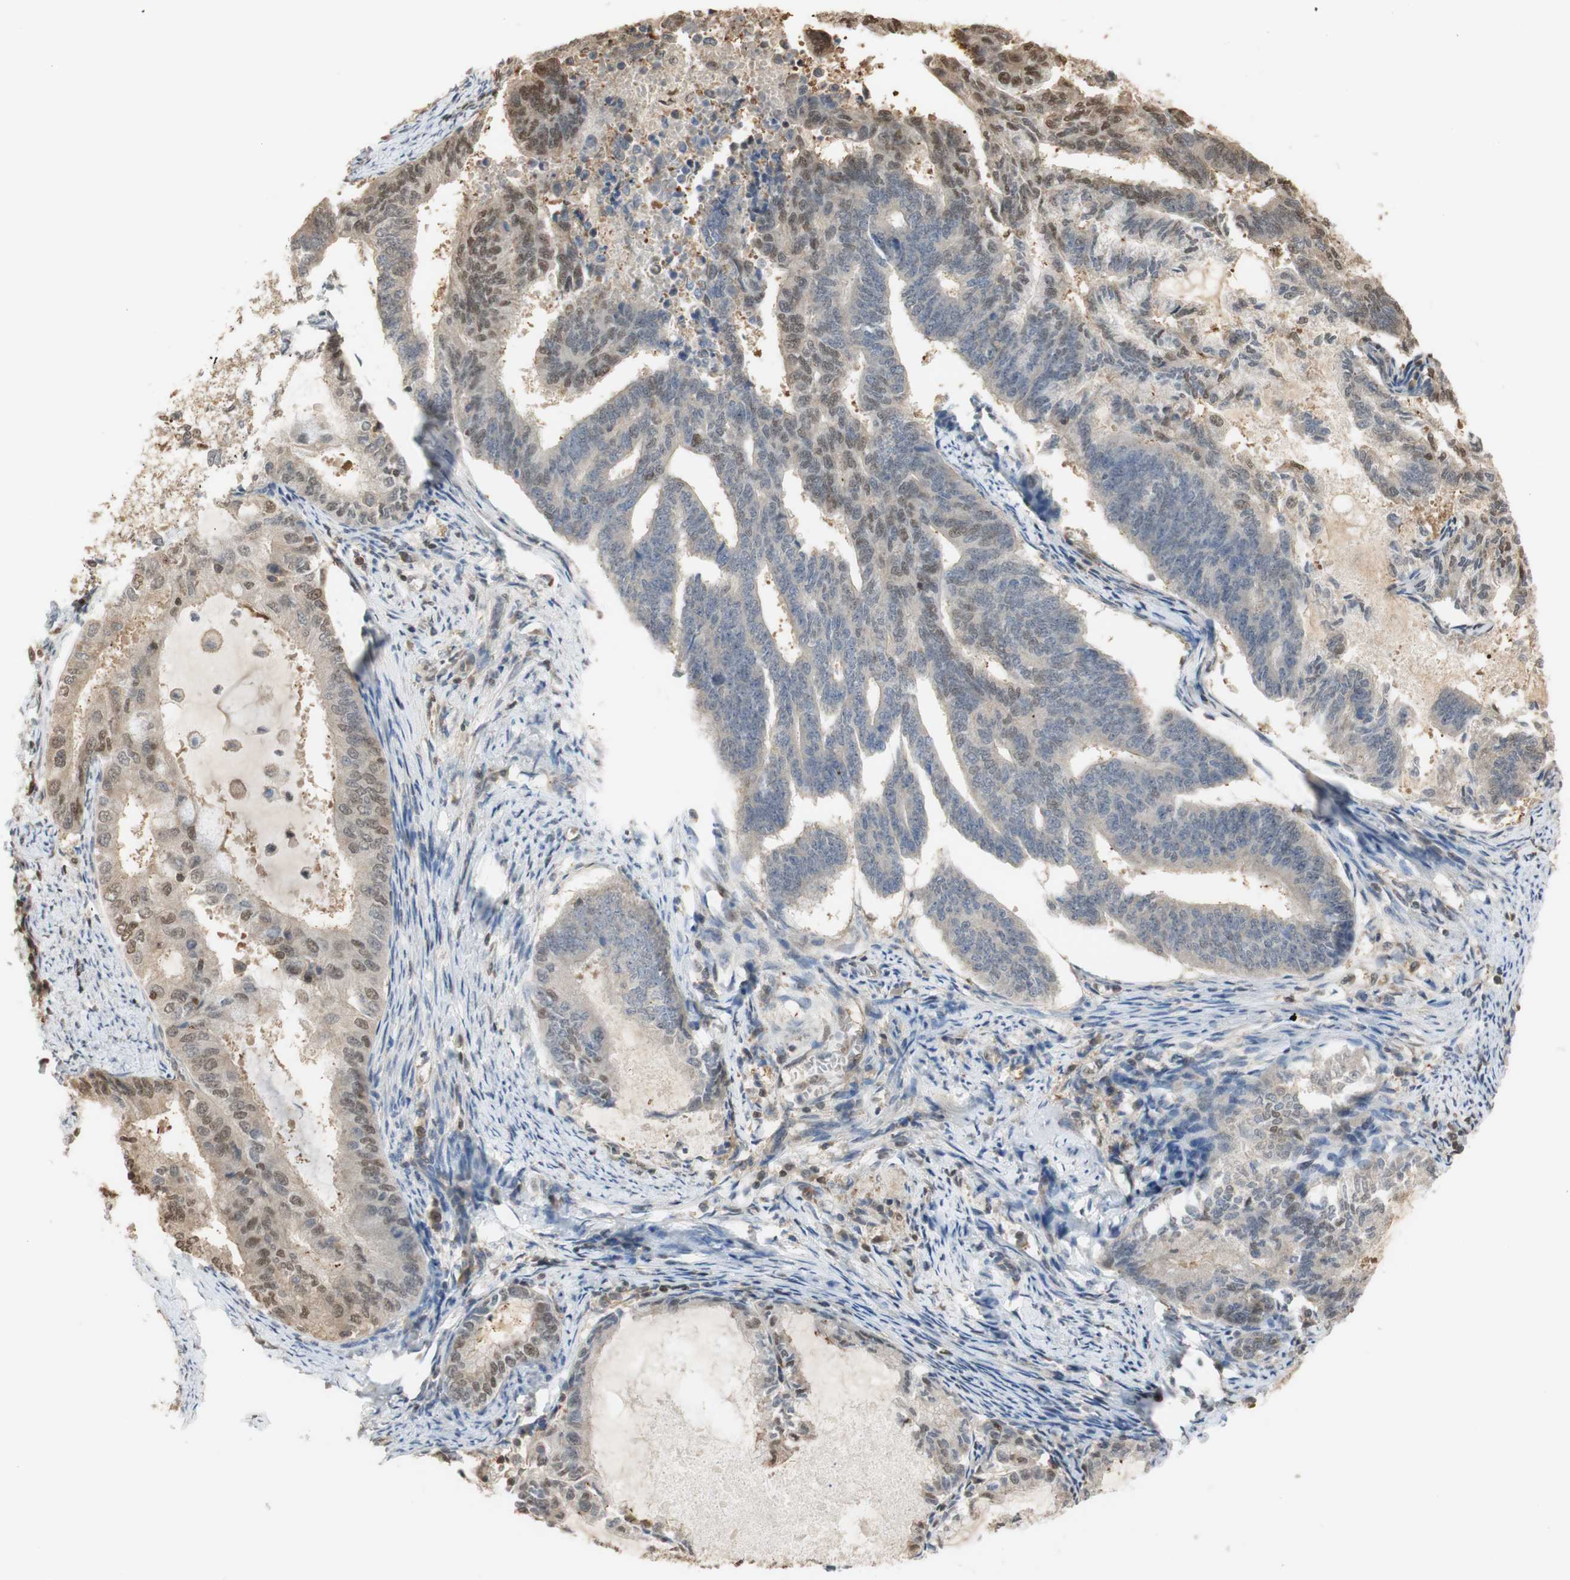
{"staining": {"intensity": "weak", "quantity": ">75%", "location": "cytoplasmic/membranous,nuclear"}, "tissue": "endometrial cancer", "cell_type": "Tumor cells", "image_type": "cancer", "snomed": [{"axis": "morphology", "description": "Adenocarcinoma, NOS"}, {"axis": "topography", "description": "Endometrium"}], "caption": "Brown immunohistochemical staining in adenocarcinoma (endometrial) reveals weak cytoplasmic/membranous and nuclear staining in about >75% of tumor cells. (IHC, brightfield microscopy, high magnification).", "gene": "NAP1L4", "patient": {"sex": "female", "age": 86}}